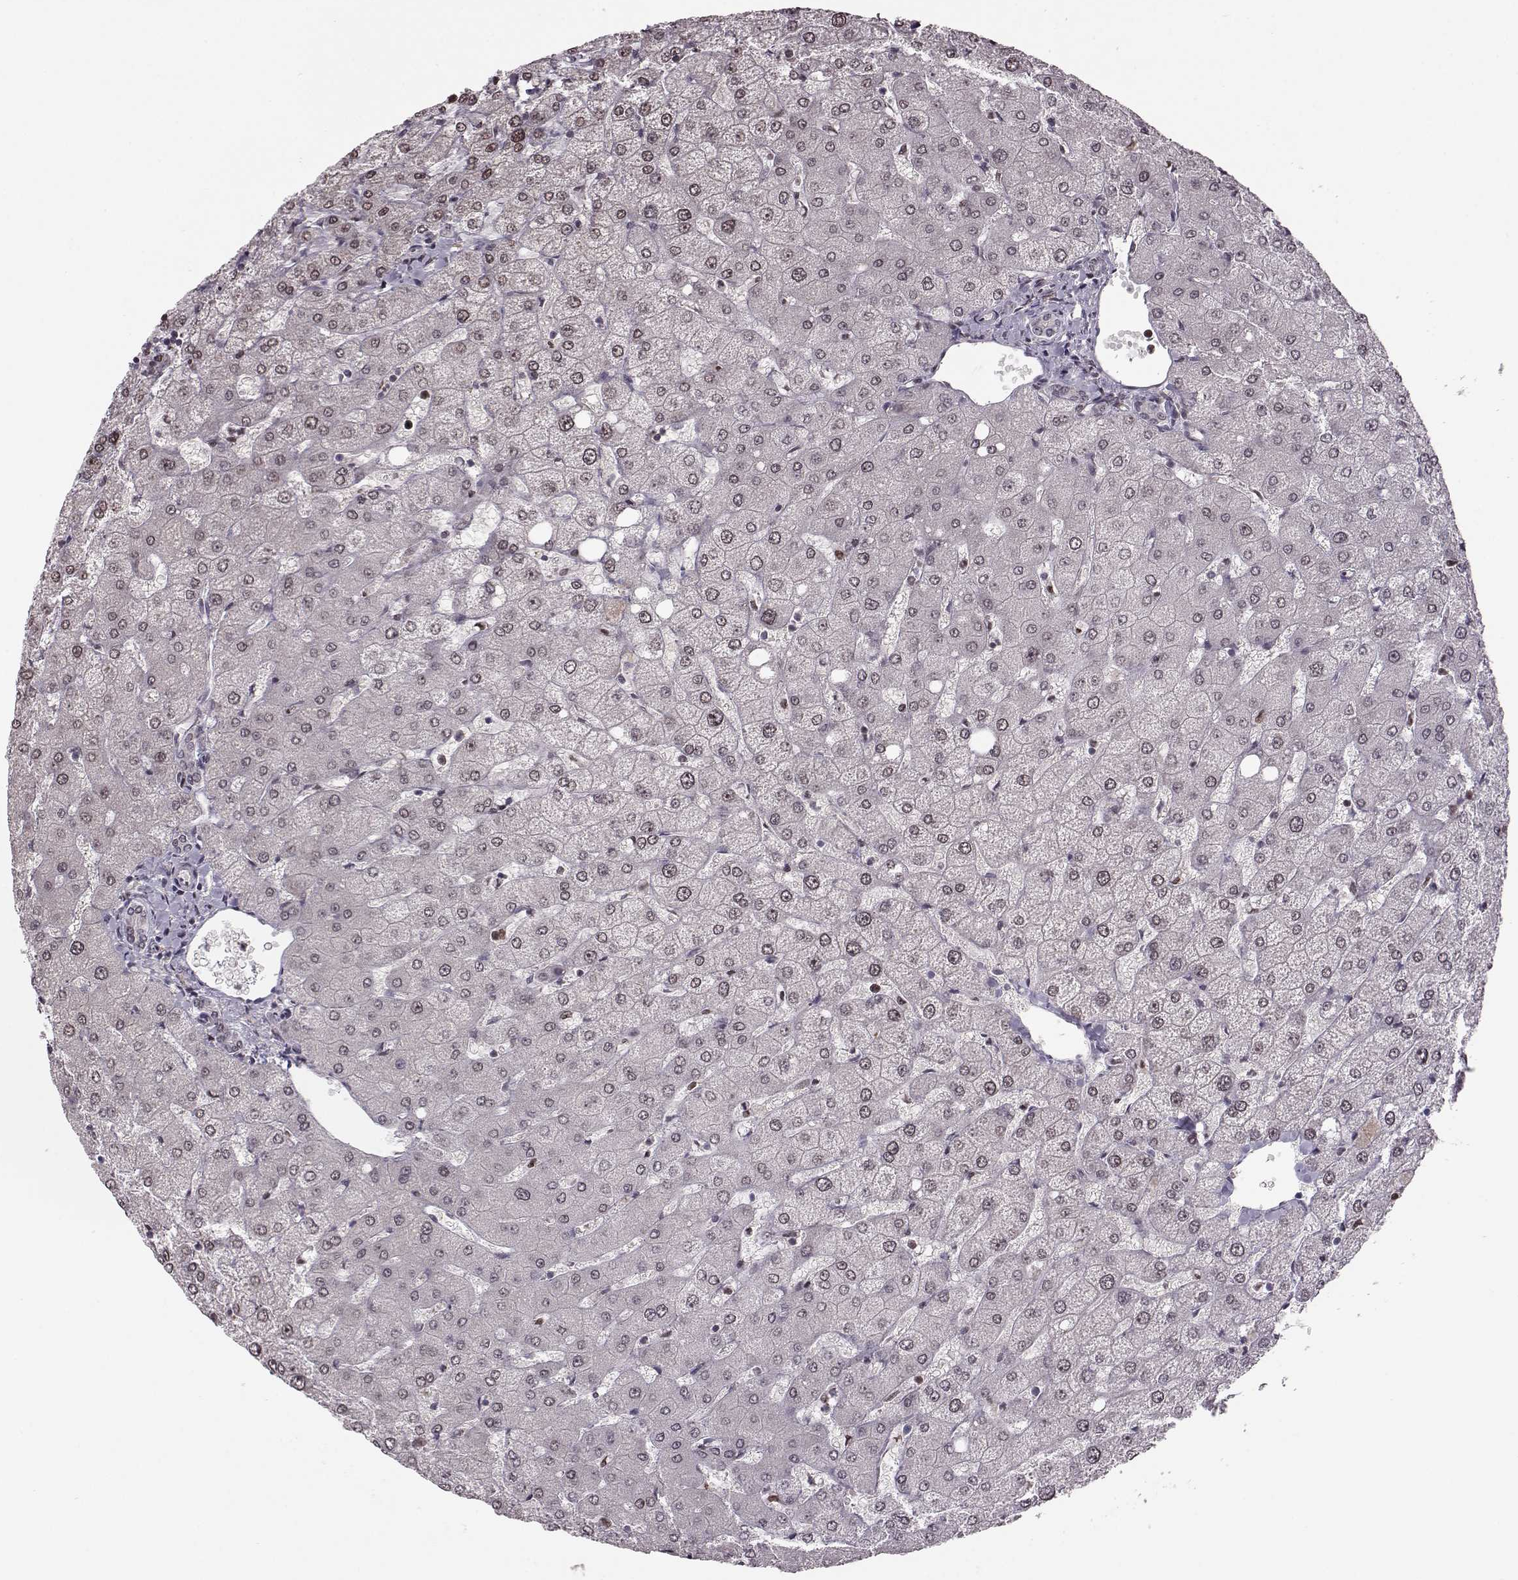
{"staining": {"intensity": "negative", "quantity": "none", "location": "none"}, "tissue": "liver", "cell_type": "Cholangiocytes", "image_type": "normal", "snomed": [{"axis": "morphology", "description": "Normal tissue, NOS"}, {"axis": "topography", "description": "Liver"}], "caption": "Immunohistochemical staining of unremarkable human liver demonstrates no significant staining in cholangiocytes.", "gene": "KLF6", "patient": {"sex": "female", "age": 54}}